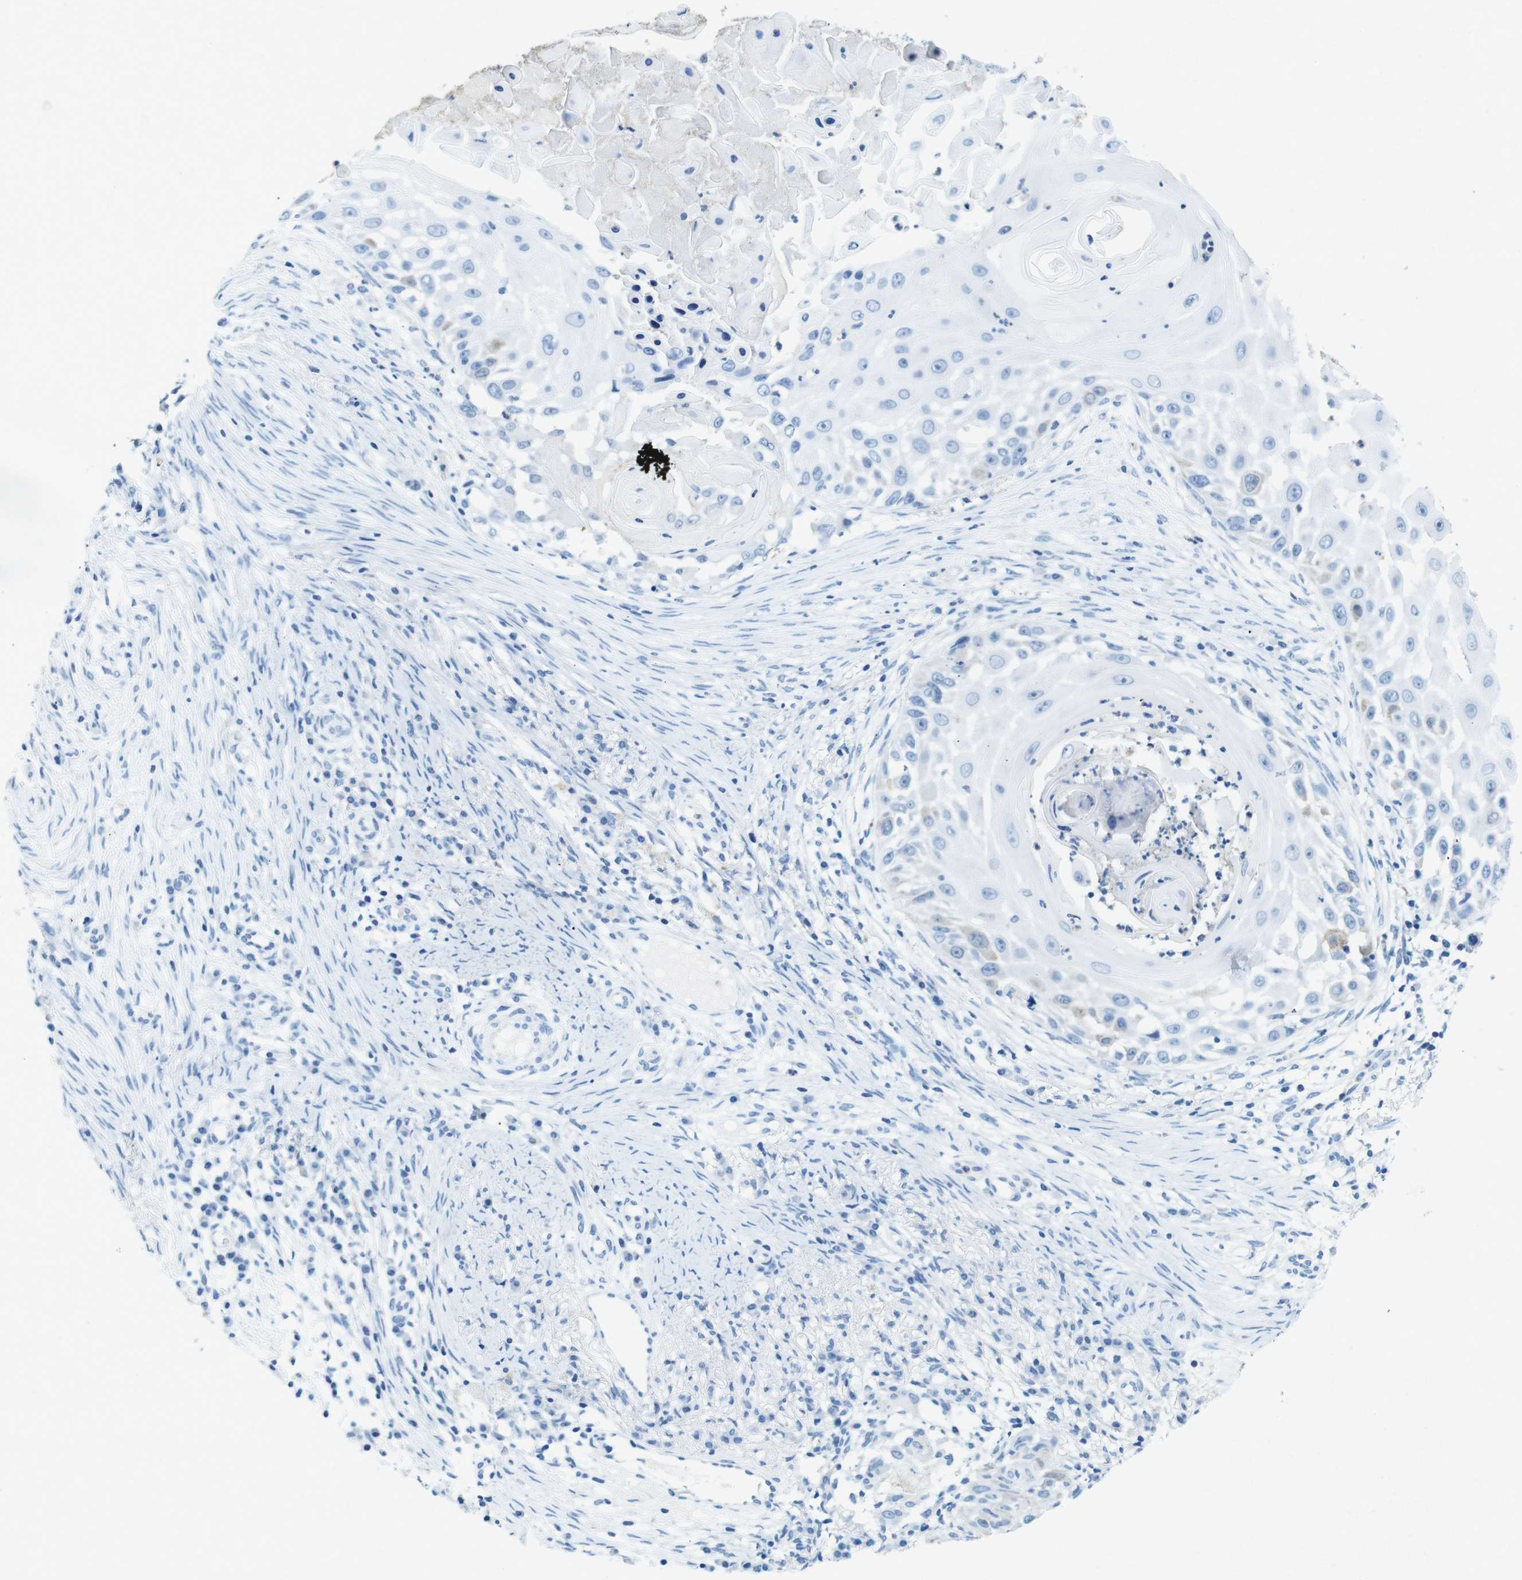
{"staining": {"intensity": "negative", "quantity": "none", "location": "none"}, "tissue": "skin cancer", "cell_type": "Tumor cells", "image_type": "cancer", "snomed": [{"axis": "morphology", "description": "Squamous cell carcinoma, NOS"}, {"axis": "topography", "description": "Skin"}], "caption": "Skin cancer was stained to show a protein in brown. There is no significant expression in tumor cells. The staining is performed using DAB (3,3'-diaminobenzidine) brown chromogen with nuclei counter-stained in using hematoxylin.", "gene": "CTAG1B", "patient": {"sex": "female", "age": 44}}